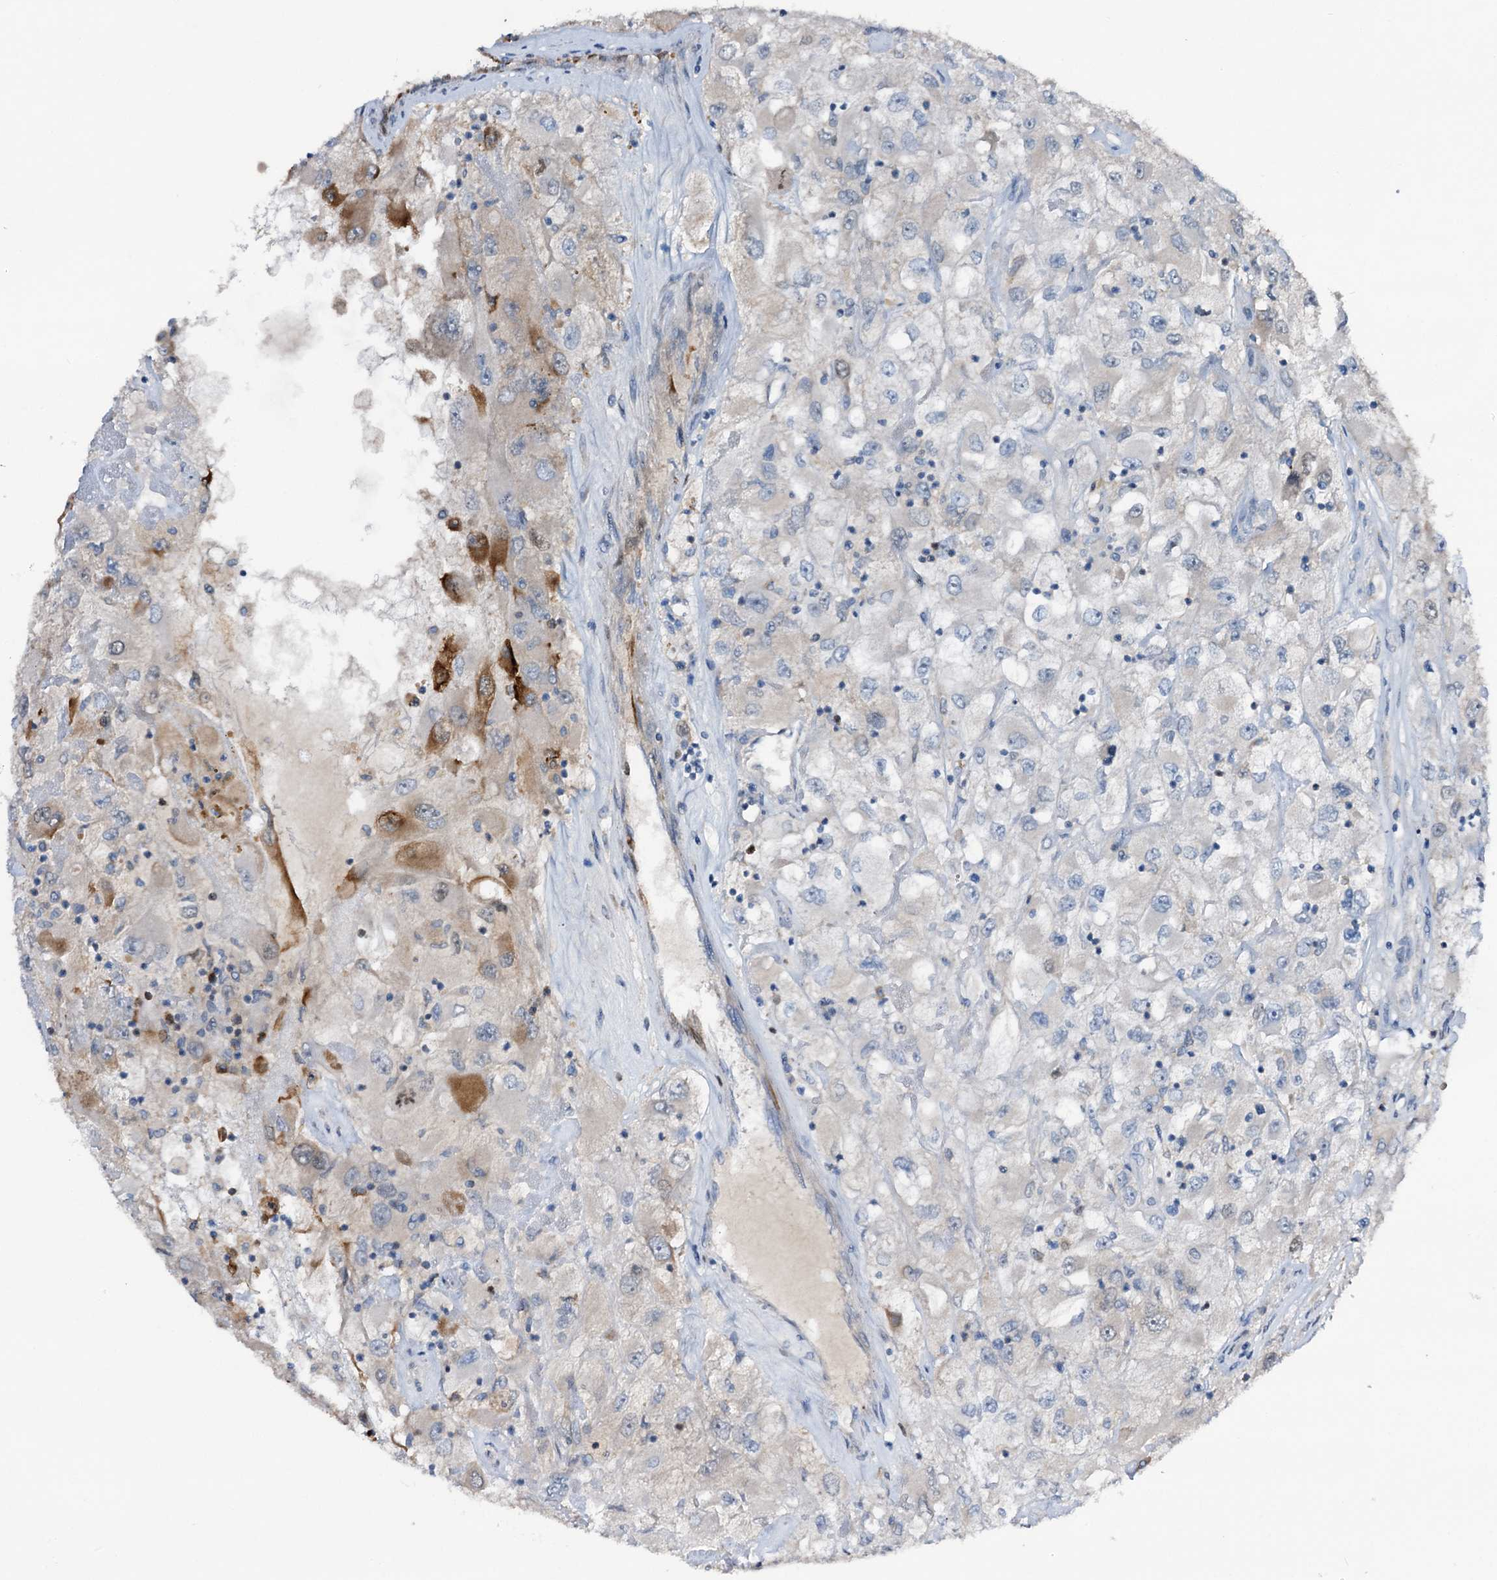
{"staining": {"intensity": "negative", "quantity": "none", "location": "none"}, "tissue": "renal cancer", "cell_type": "Tumor cells", "image_type": "cancer", "snomed": [{"axis": "morphology", "description": "Adenocarcinoma, NOS"}, {"axis": "topography", "description": "Kidney"}], "caption": "This is a image of immunohistochemistry staining of renal cancer (adenocarcinoma), which shows no staining in tumor cells. Brightfield microscopy of IHC stained with DAB (brown) and hematoxylin (blue), captured at high magnification.", "gene": "NCAPD2", "patient": {"sex": "female", "age": 52}}